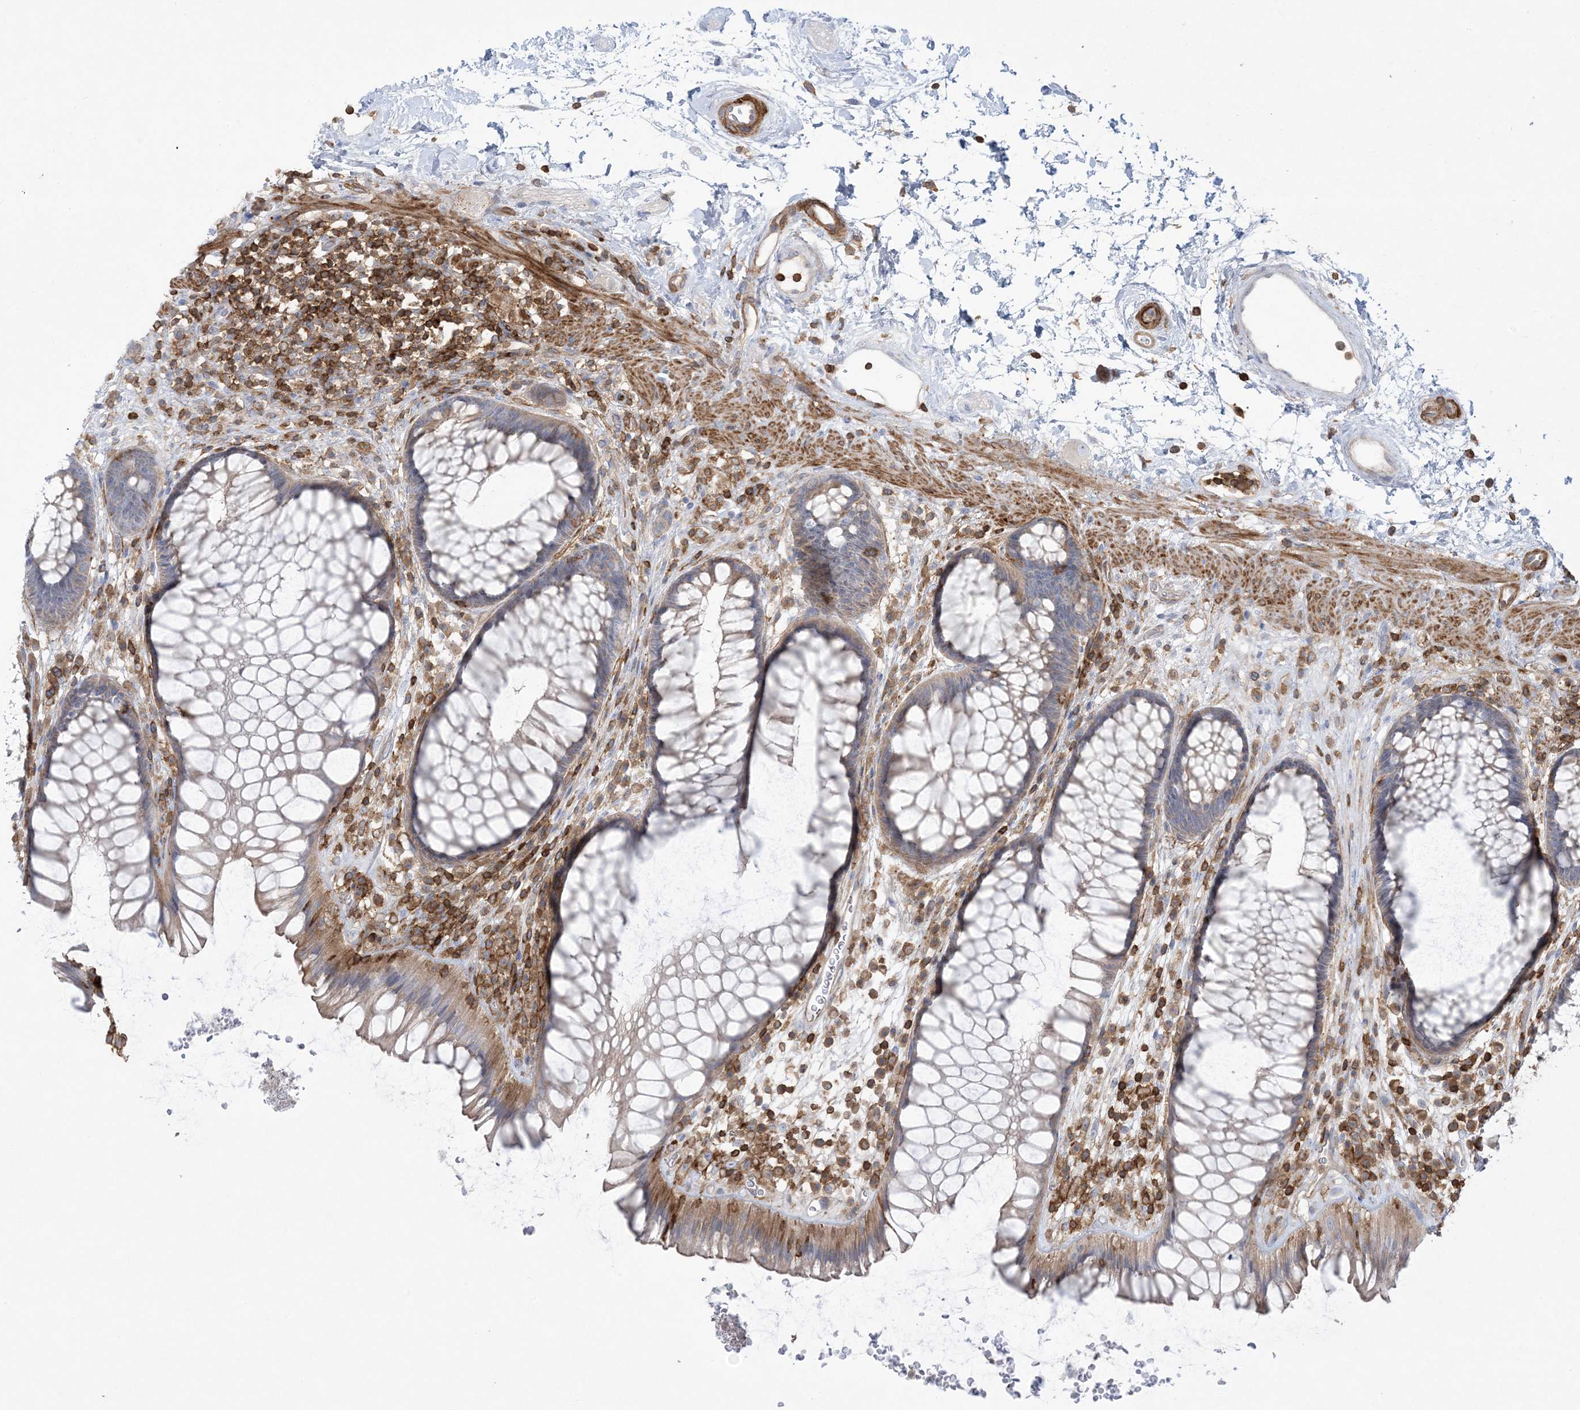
{"staining": {"intensity": "moderate", "quantity": "<25%", "location": "cytoplasmic/membranous"}, "tissue": "rectum", "cell_type": "Glandular cells", "image_type": "normal", "snomed": [{"axis": "morphology", "description": "Normal tissue, NOS"}, {"axis": "topography", "description": "Rectum"}], "caption": "Immunohistochemical staining of unremarkable rectum shows <25% levels of moderate cytoplasmic/membranous protein staining in approximately <25% of glandular cells.", "gene": "ARHGAP30", "patient": {"sex": "male", "age": 51}}